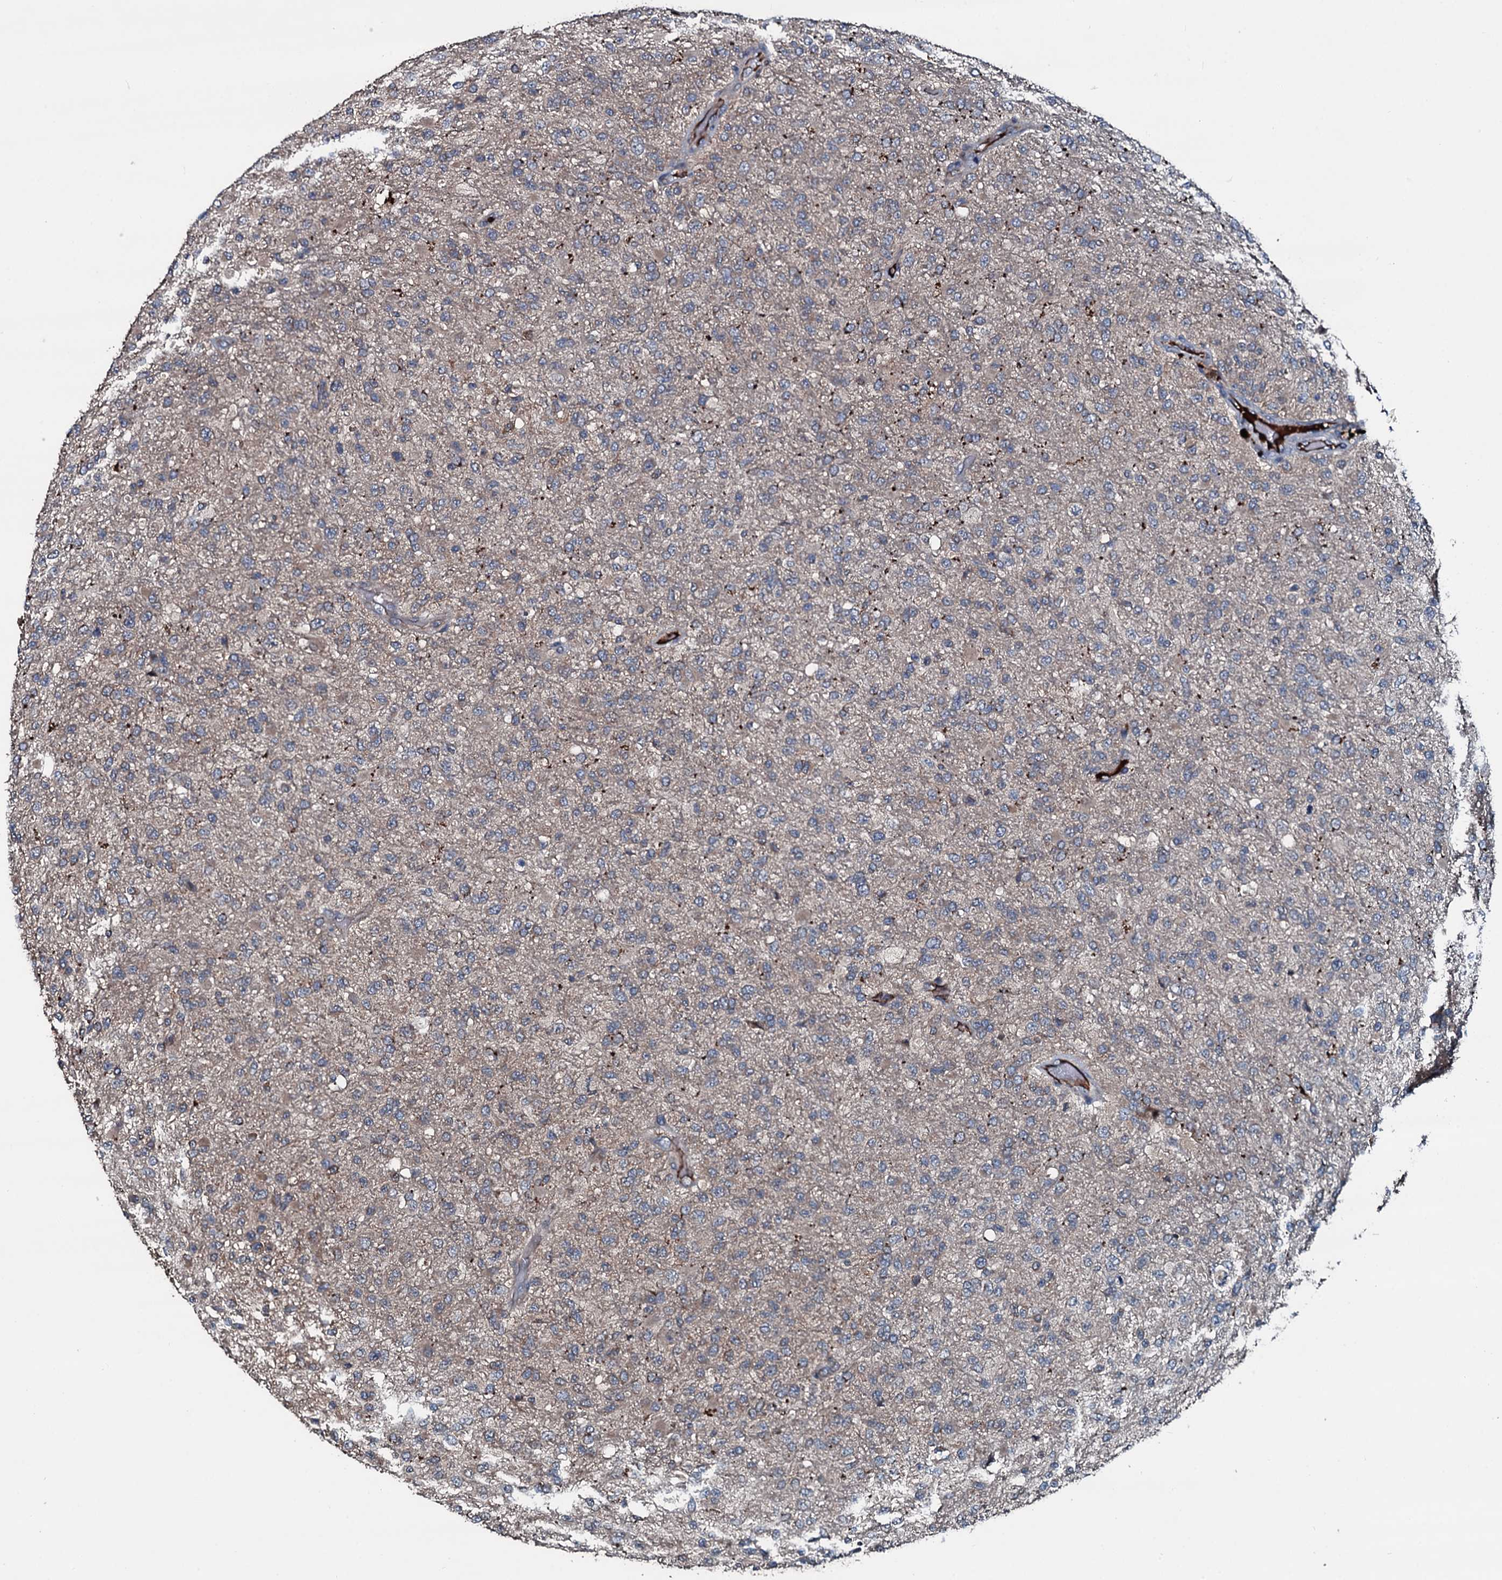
{"staining": {"intensity": "negative", "quantity": "none", "location": "none"}, "tissue": "glioma", "cell_type": "Tumor cells", "image_type": "cancer", "snomed": [{"axis": "morphology", "description": "Glioma, malignant, High grade"}, {"axis": "topography", "description": "Brain"}], "caption": "DAB (3,3'-diaminobenzidine) immunohistochemical staining of glioma shows no significant expression in tumor cells.", "gene": "AARS1", "patient": {"sex": "female", "age": 74}}